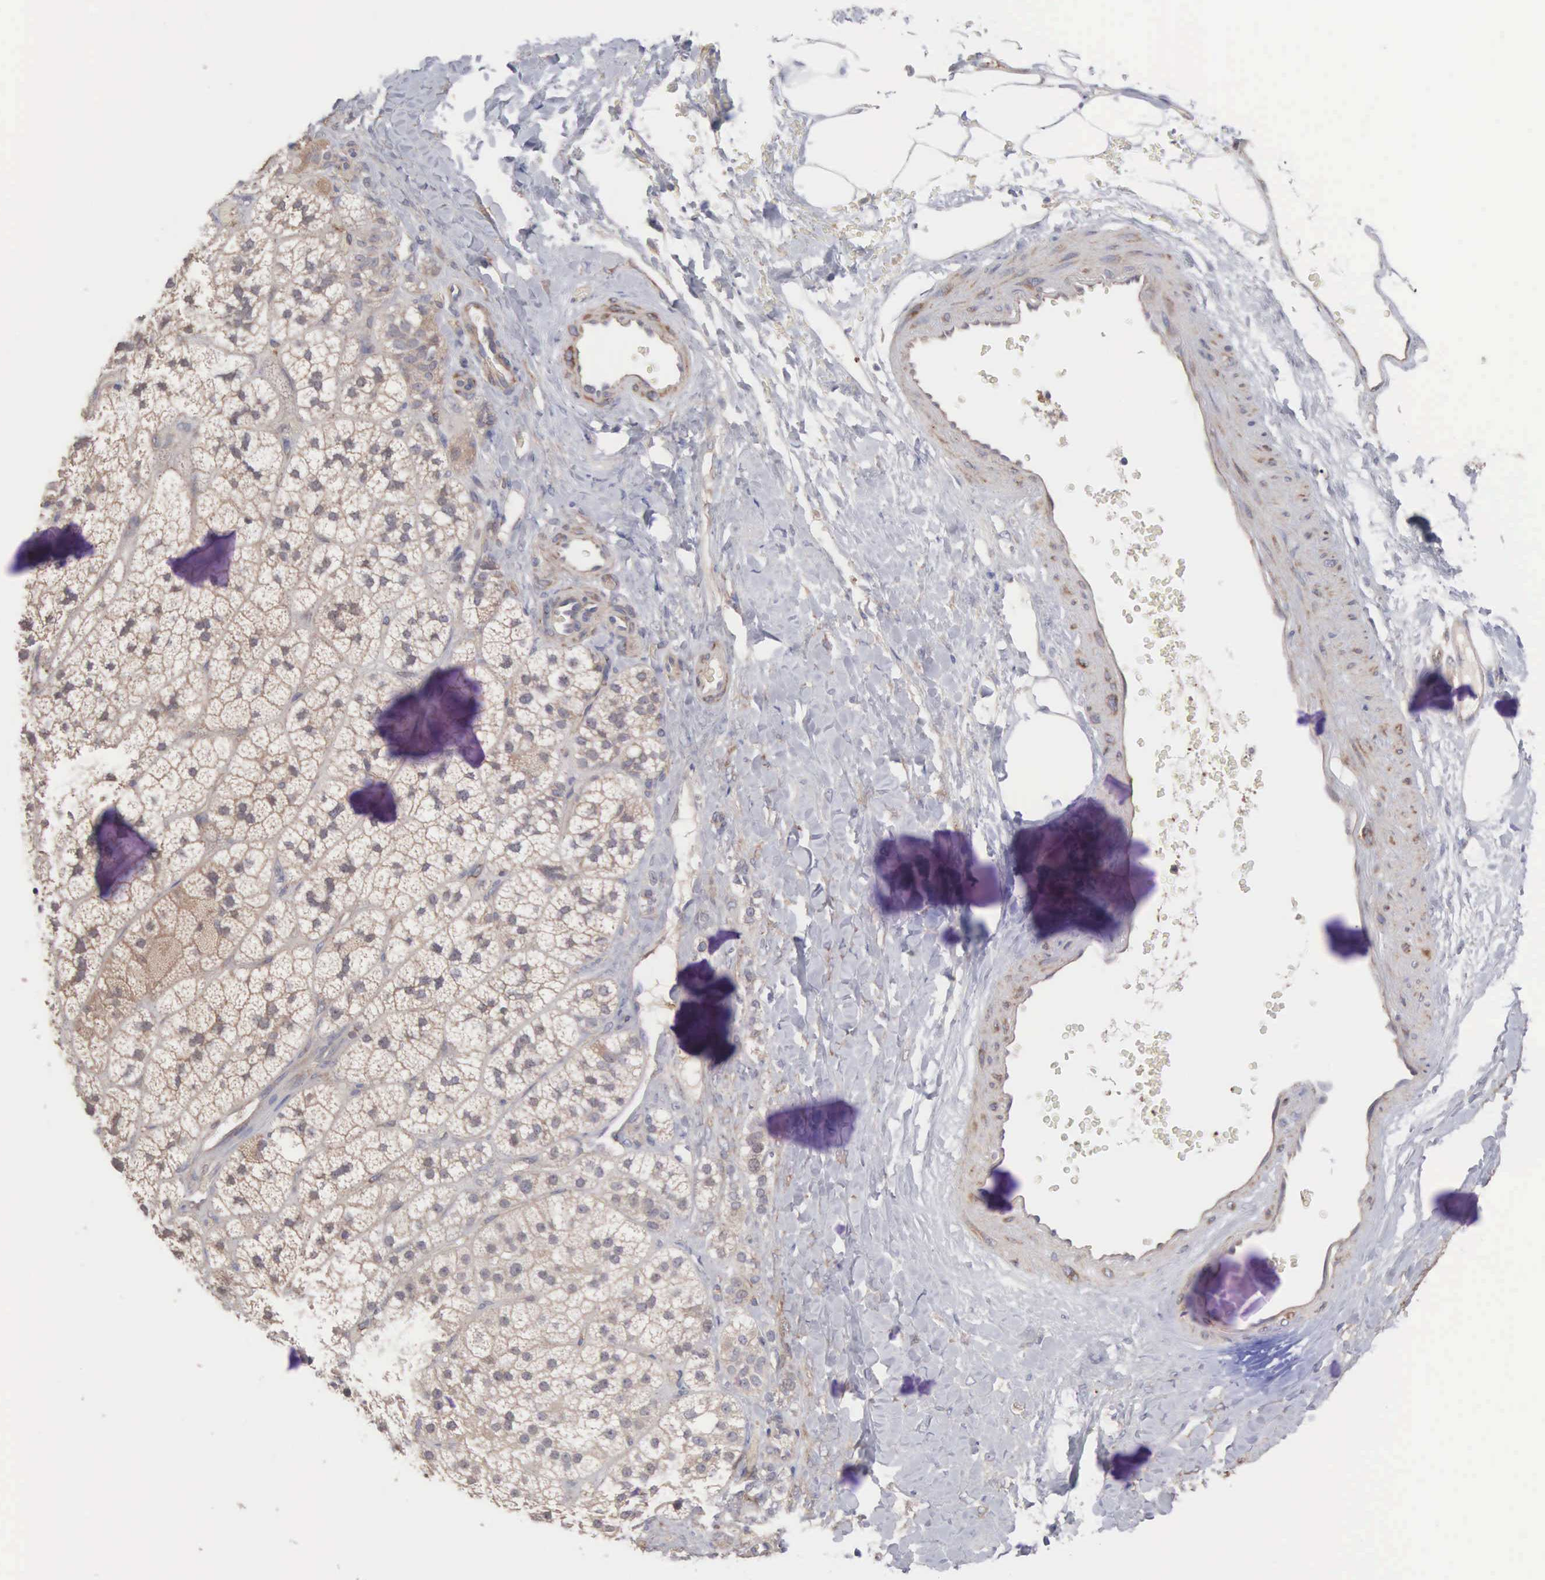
{"staining": {"intensity": "weak", "quantity": "25%-75%", "location": "cytoplasmic/membranous"}, "tissue": "adrenal gland", "cell_type": "Glandular cells", "image_type": "normal", "snomed": [{"axis": "morphology", "description": "Normal tissue, NOS"}, {"axis": "topography", "description": "Adrenal gland"}], "caption": "A micrograph showing weak cytoplasmic/membranous staining in approximately 25%-75% of glandular cells in normal adrenal gland, as visualized by brown immunohistochemical staining.", "gene": "INF2", "patient": {"sex": "male", "age": 57}}